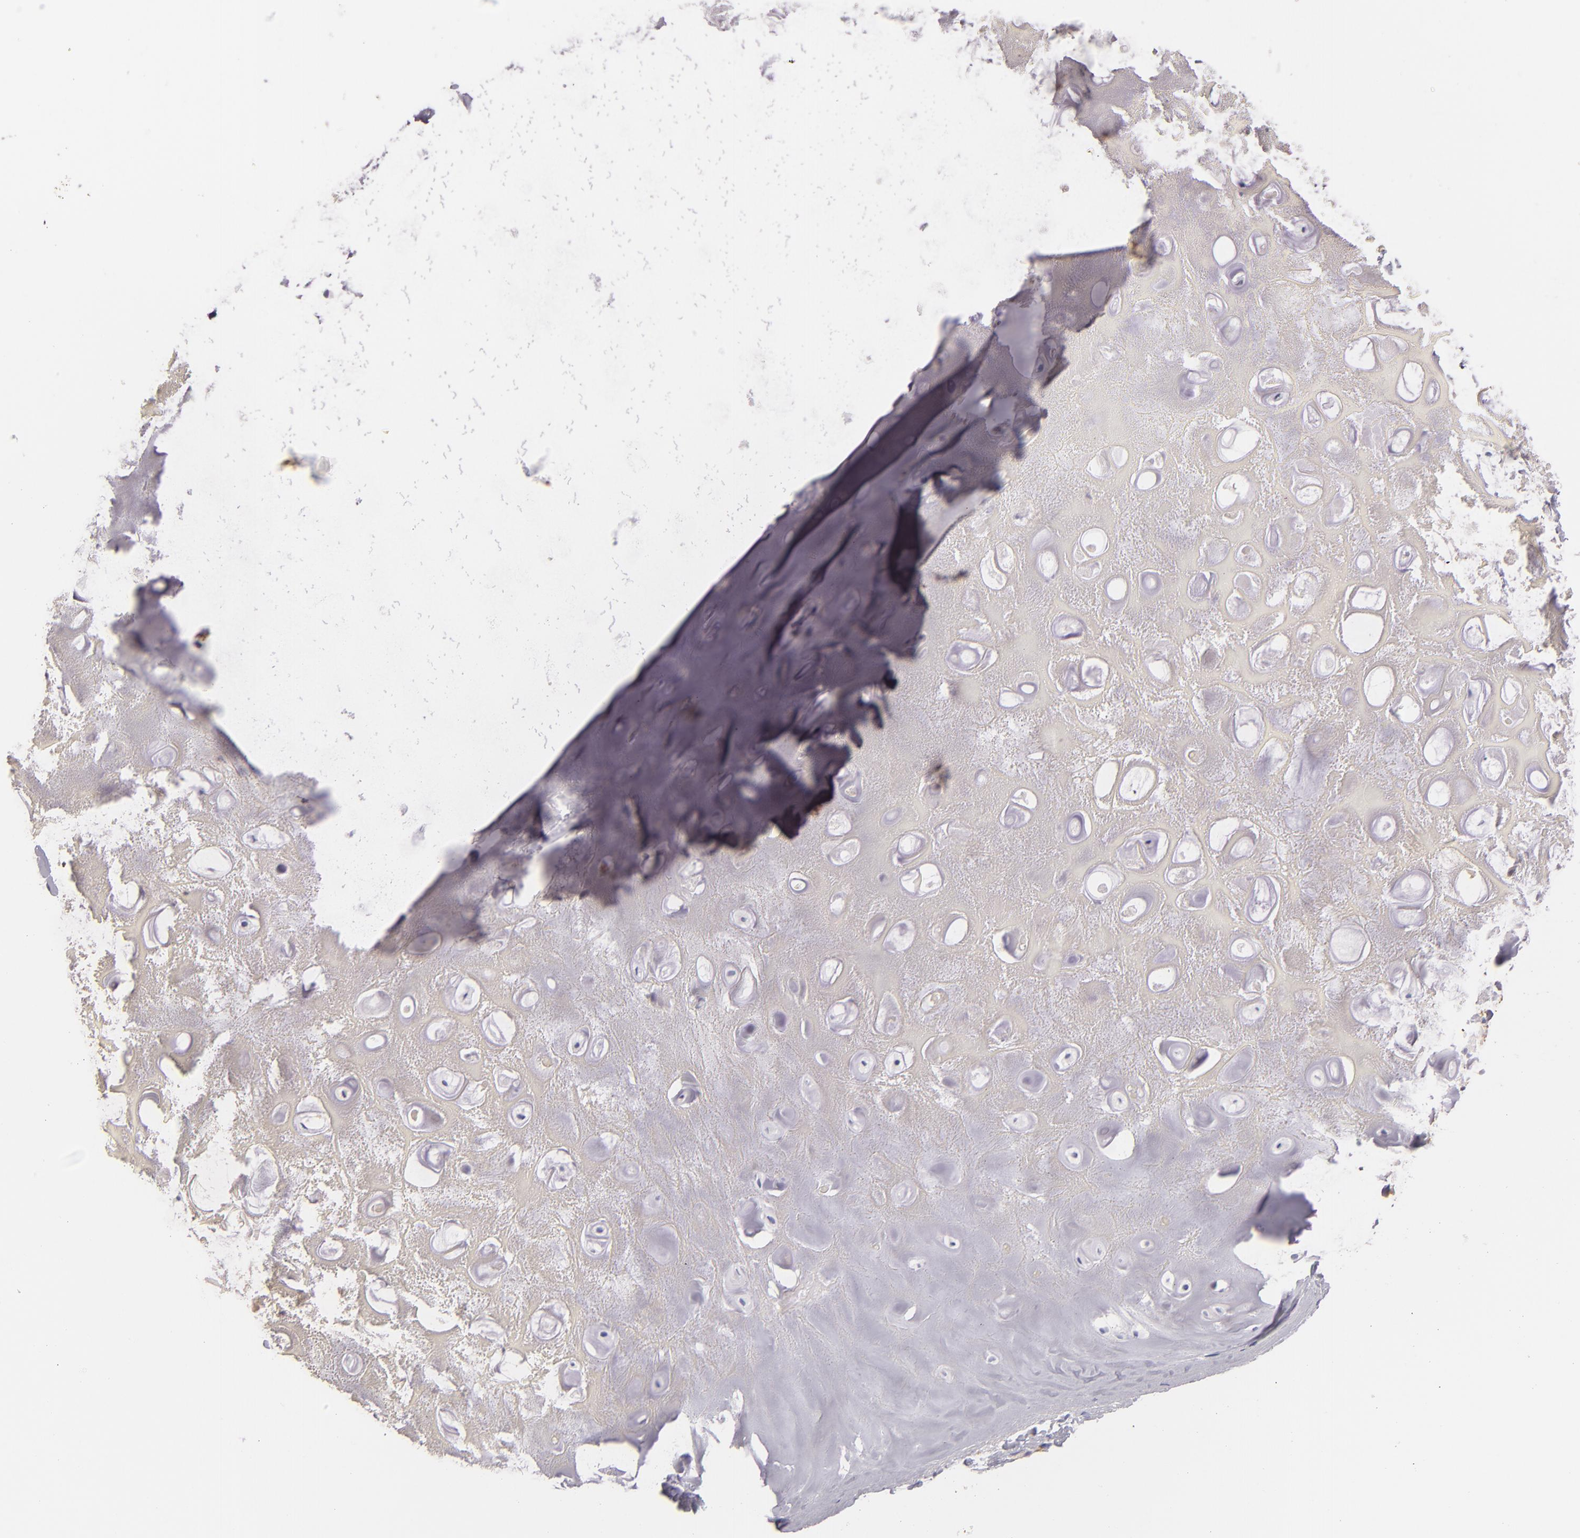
{"staining": {"intensity": "negative", "quantity": "none", "location": "none"}, "tissue": "nasopharynx", "cell_type": "Respiratory epithelial cells", "image_type": "normal", "snomed": [{"axis": "morphology", "description": "Normal tissue, NOS"}, {"axis": "topography", "description": "Nasopharynx"}], "caption": "Immunohistochemistry (IHC) photomicrograph of normal human nasopharynx stained for a protein (brown), which demonstrates no expression in respiratory epithelial cells. (DAB immunohistochemistry, high magnification).", "gene": "LAT", "patient": {"sex": "male", "age": 56}}